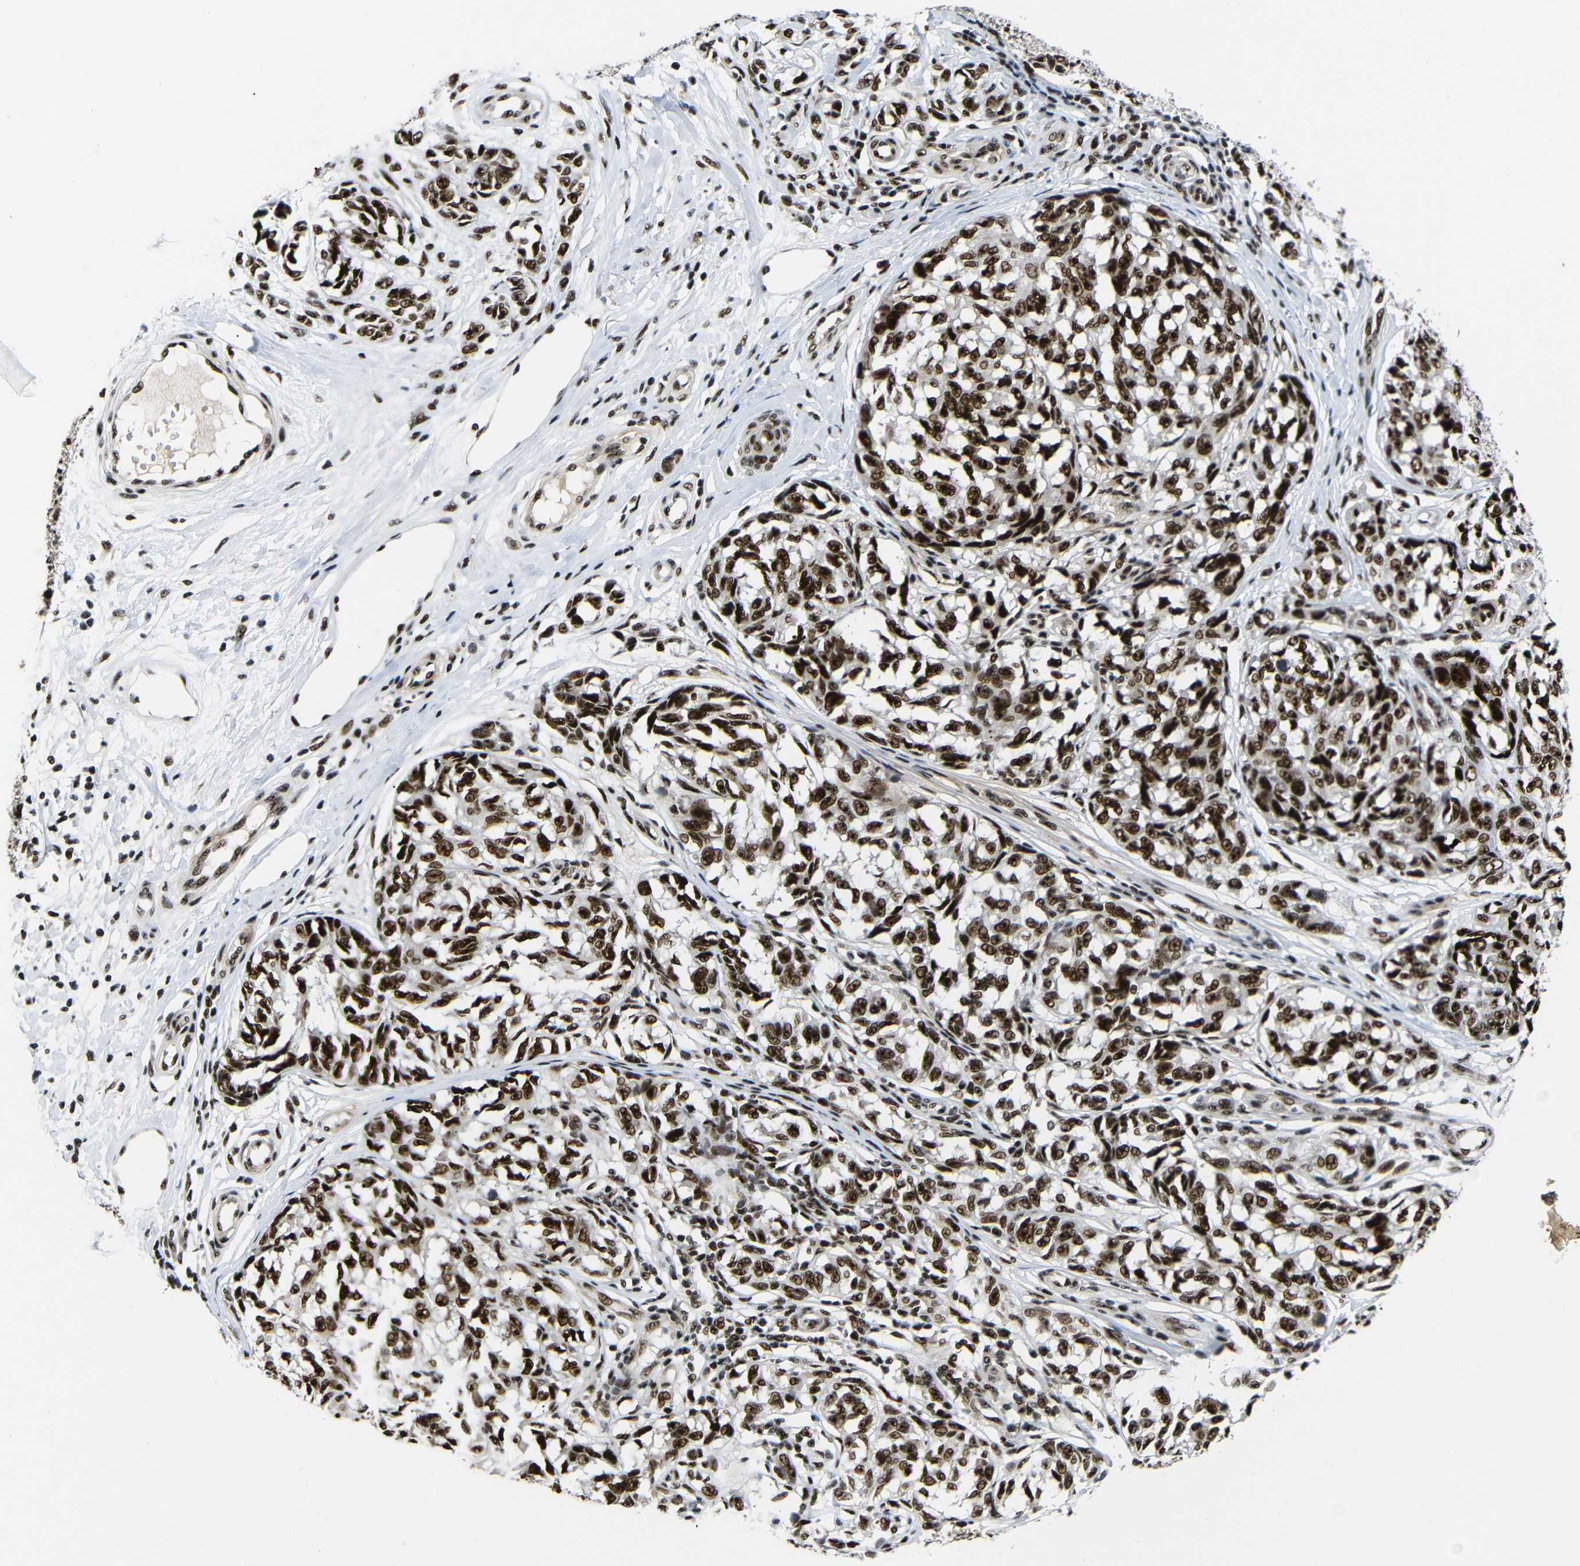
{"staining": {"intensity": "strong", "quantity": ">75%", "location": "nuclear"}, "tissue": "melanoma", "cell_type": "Tumor cells", "image_type": "cancer", "snomed": [{"axis": "morphology", "description": "Malignant melanoma, NOS"}, {"axis": "topography", "description": "Skin"}], "caption": "There is high levels of strong nuclear staining in tumor cells of malignant melanoma, as demonstrated by immunohistochemical staining (brown color).", "gene": "SETDB2", "patient": {"sex": "female", "age": 64}}